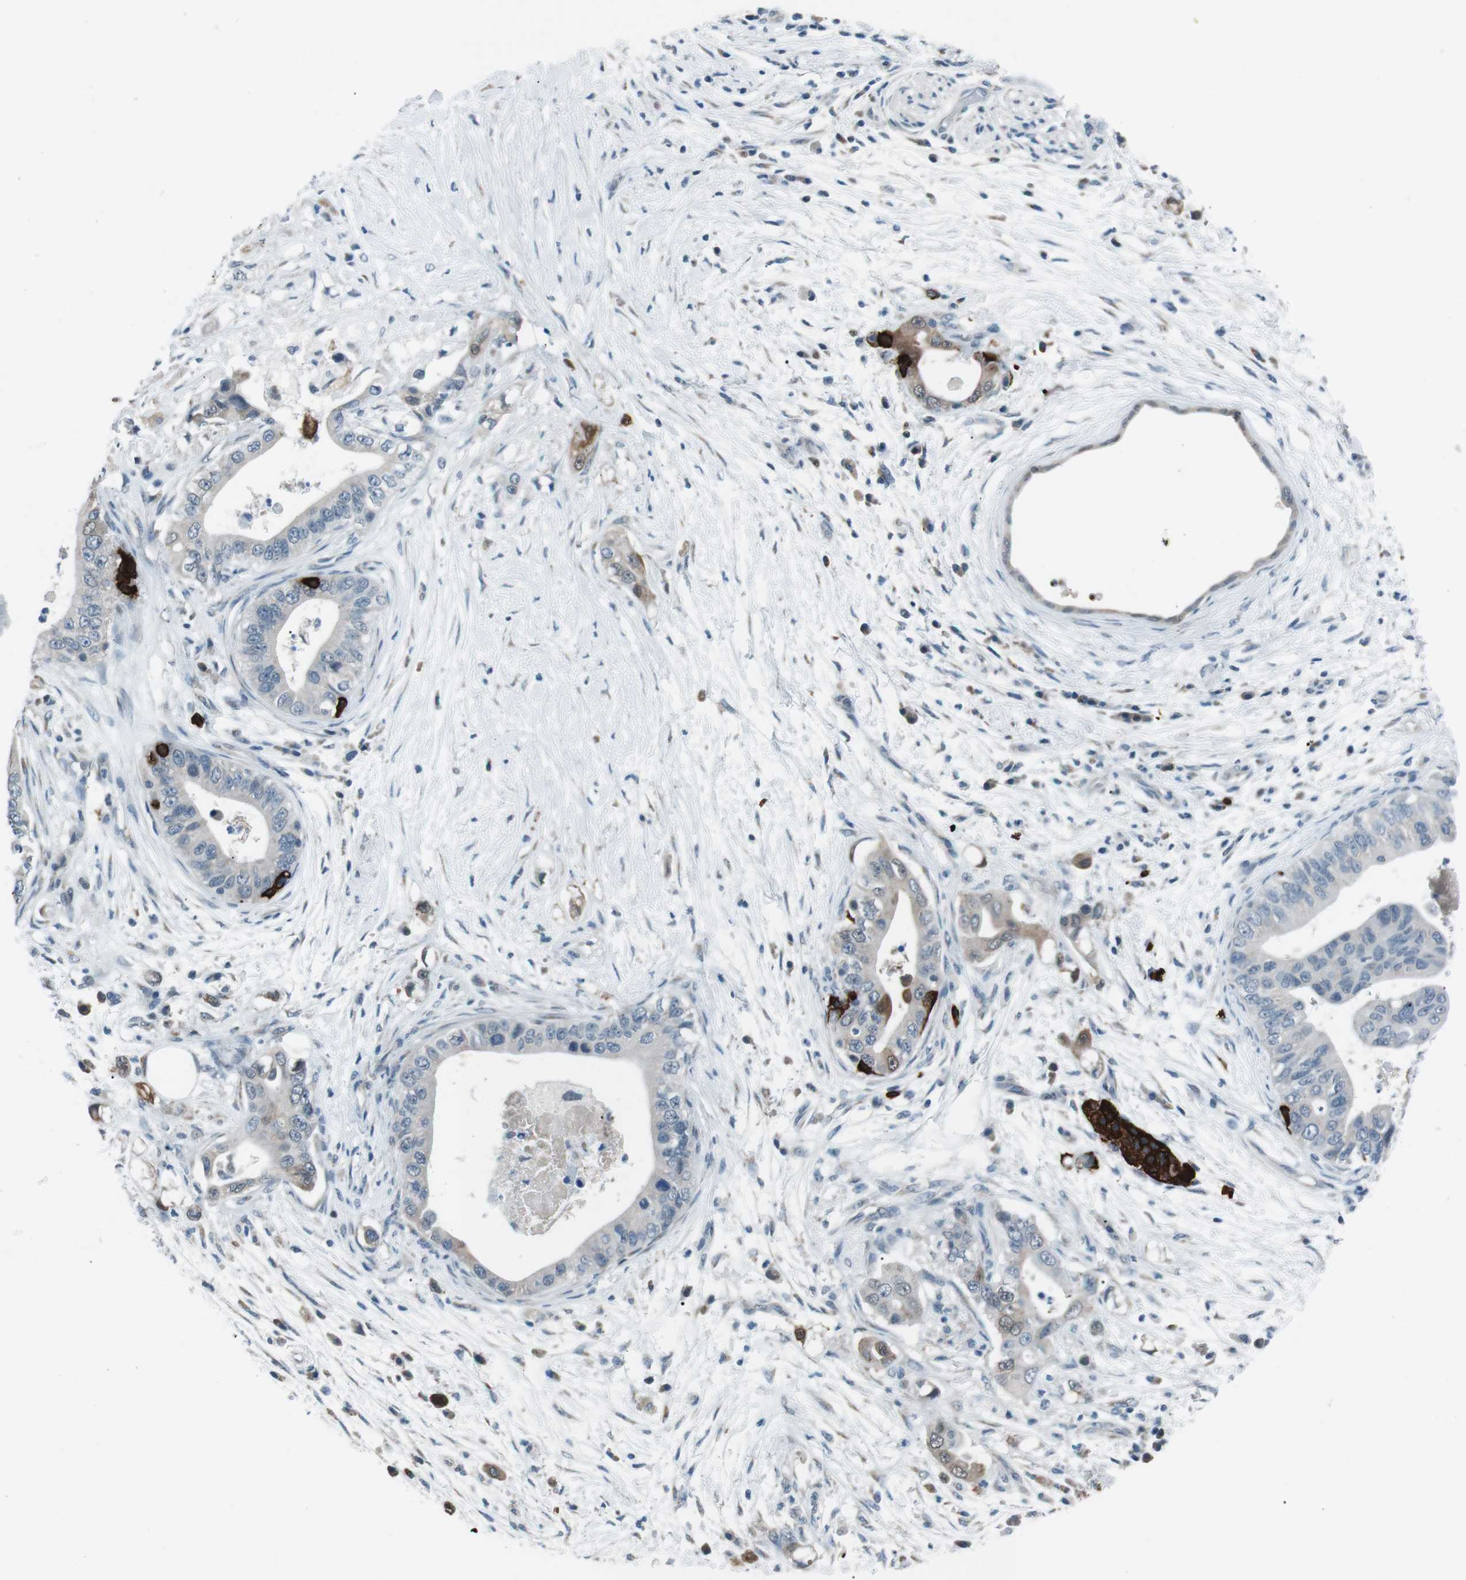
{"staining": {"intensity": "negative", "quantity": "none", "location": "none"}, "tissue": "pancreatic cancer", "cell_type": "Tumor cells", "image_type": "cancer", "snomed": [{"axis": "morphology", "description": "Adenocarcinoma, NOS"}, {"axis": "topography", "description": "Pancreas"}], "caption": "Tumor cells show no significant staining in pancreatic adenocarcinoma.", "gene": "SERPINB2", "patient": {"sex": "male", "age": 77}}